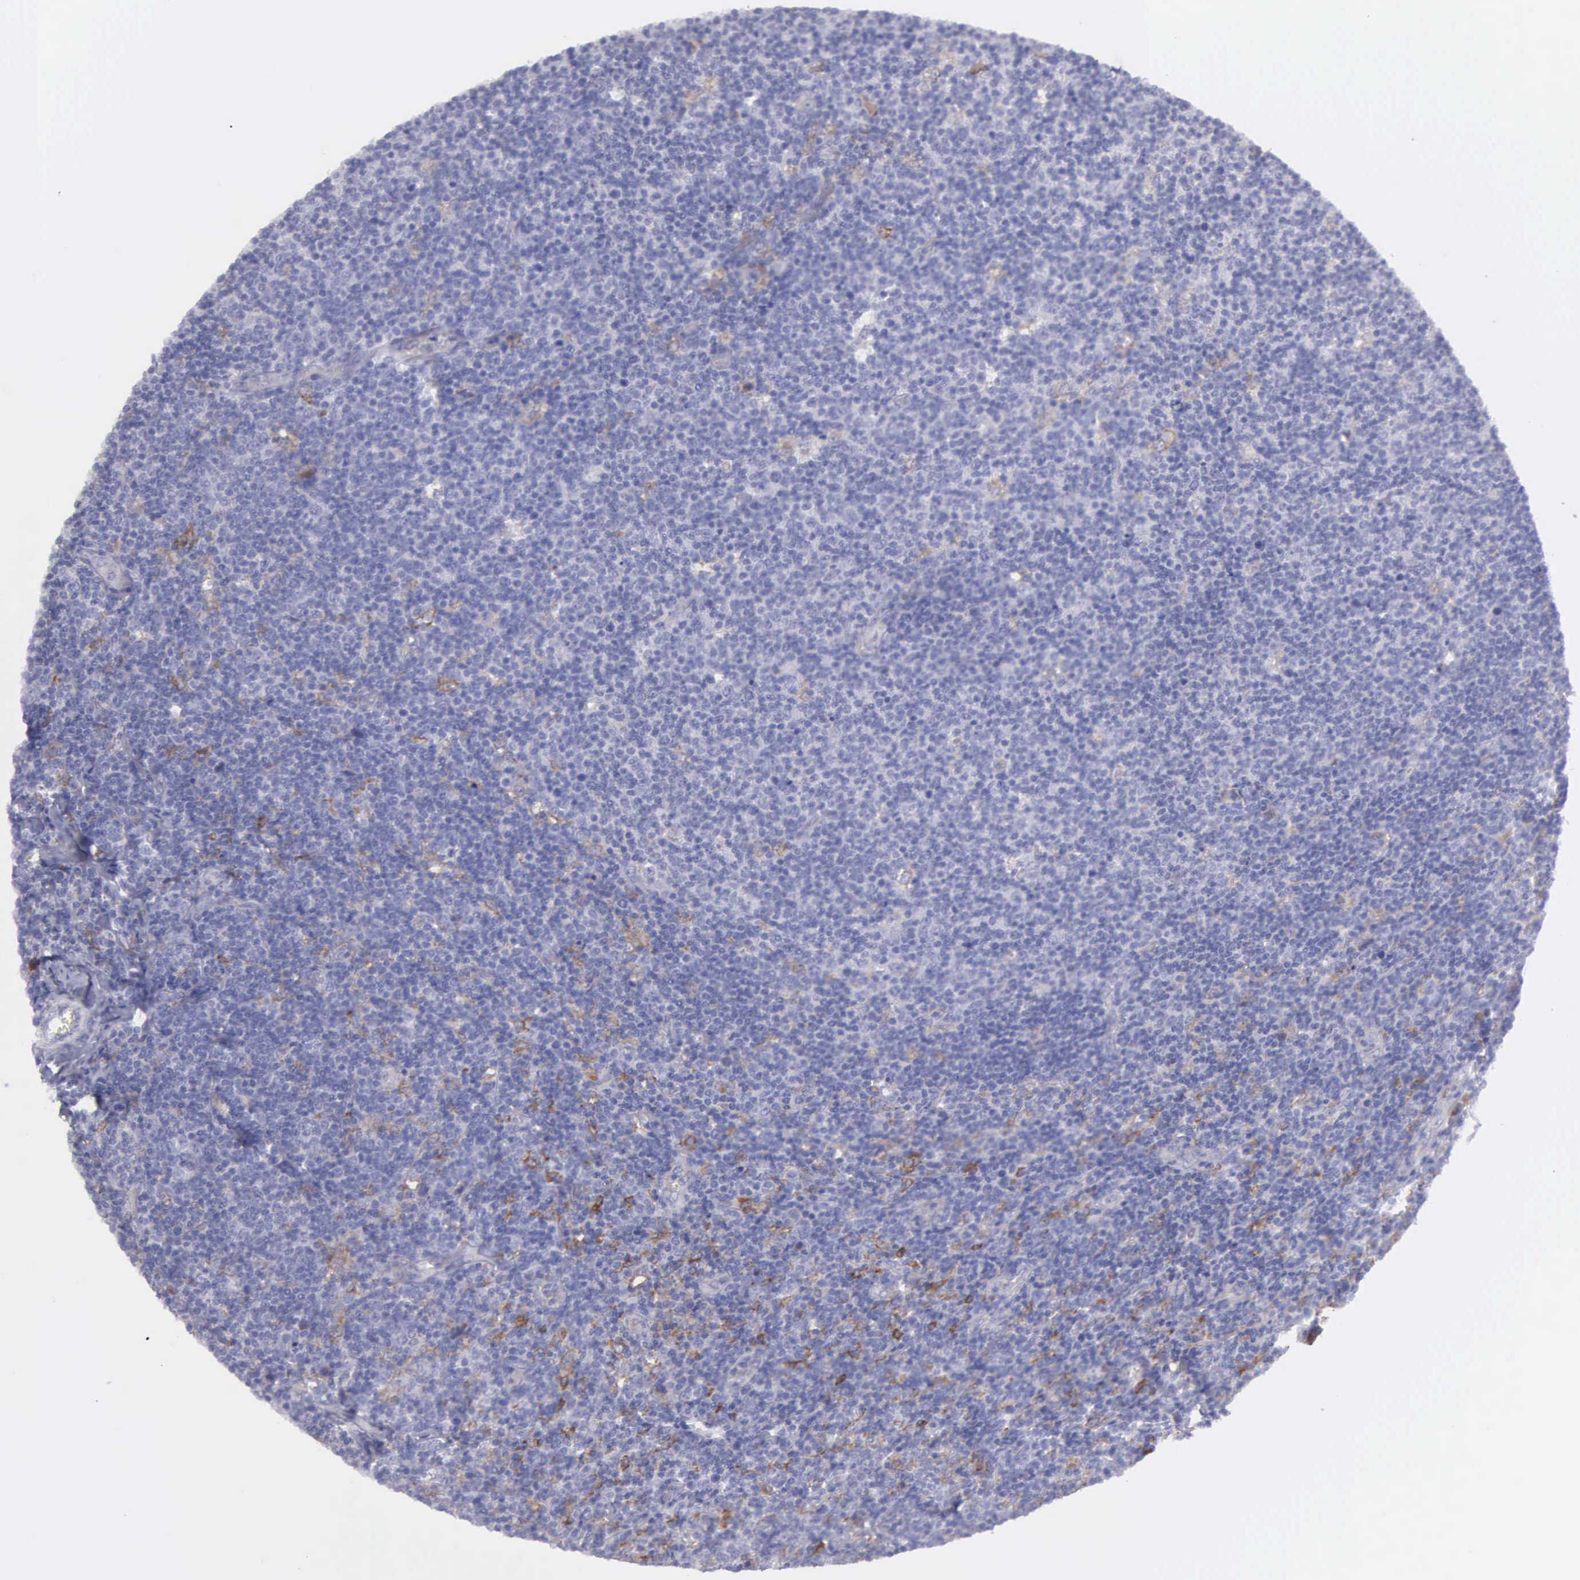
{"staining": {"intensity": "negative", "quantity": "none", "location": "none"}, "tissue": "lymphoma", "cell_type": "Tumor cells", "image_type": "cancer", "snomed": [{"axis": "morphology", "description": "Malignant lymphoma, non-Hodgkin's type, Low grade"}, {"axis": "topography", "description": "Lymph node"}], "caption": "This is an immunohistochemistry (IHC) image of low-grade malignant lymphoma, non-Hodgkin's type. There is no staining in tumor cells.", "gene": "TYRP1", "patient": {"sex": "male", "age": 74}}